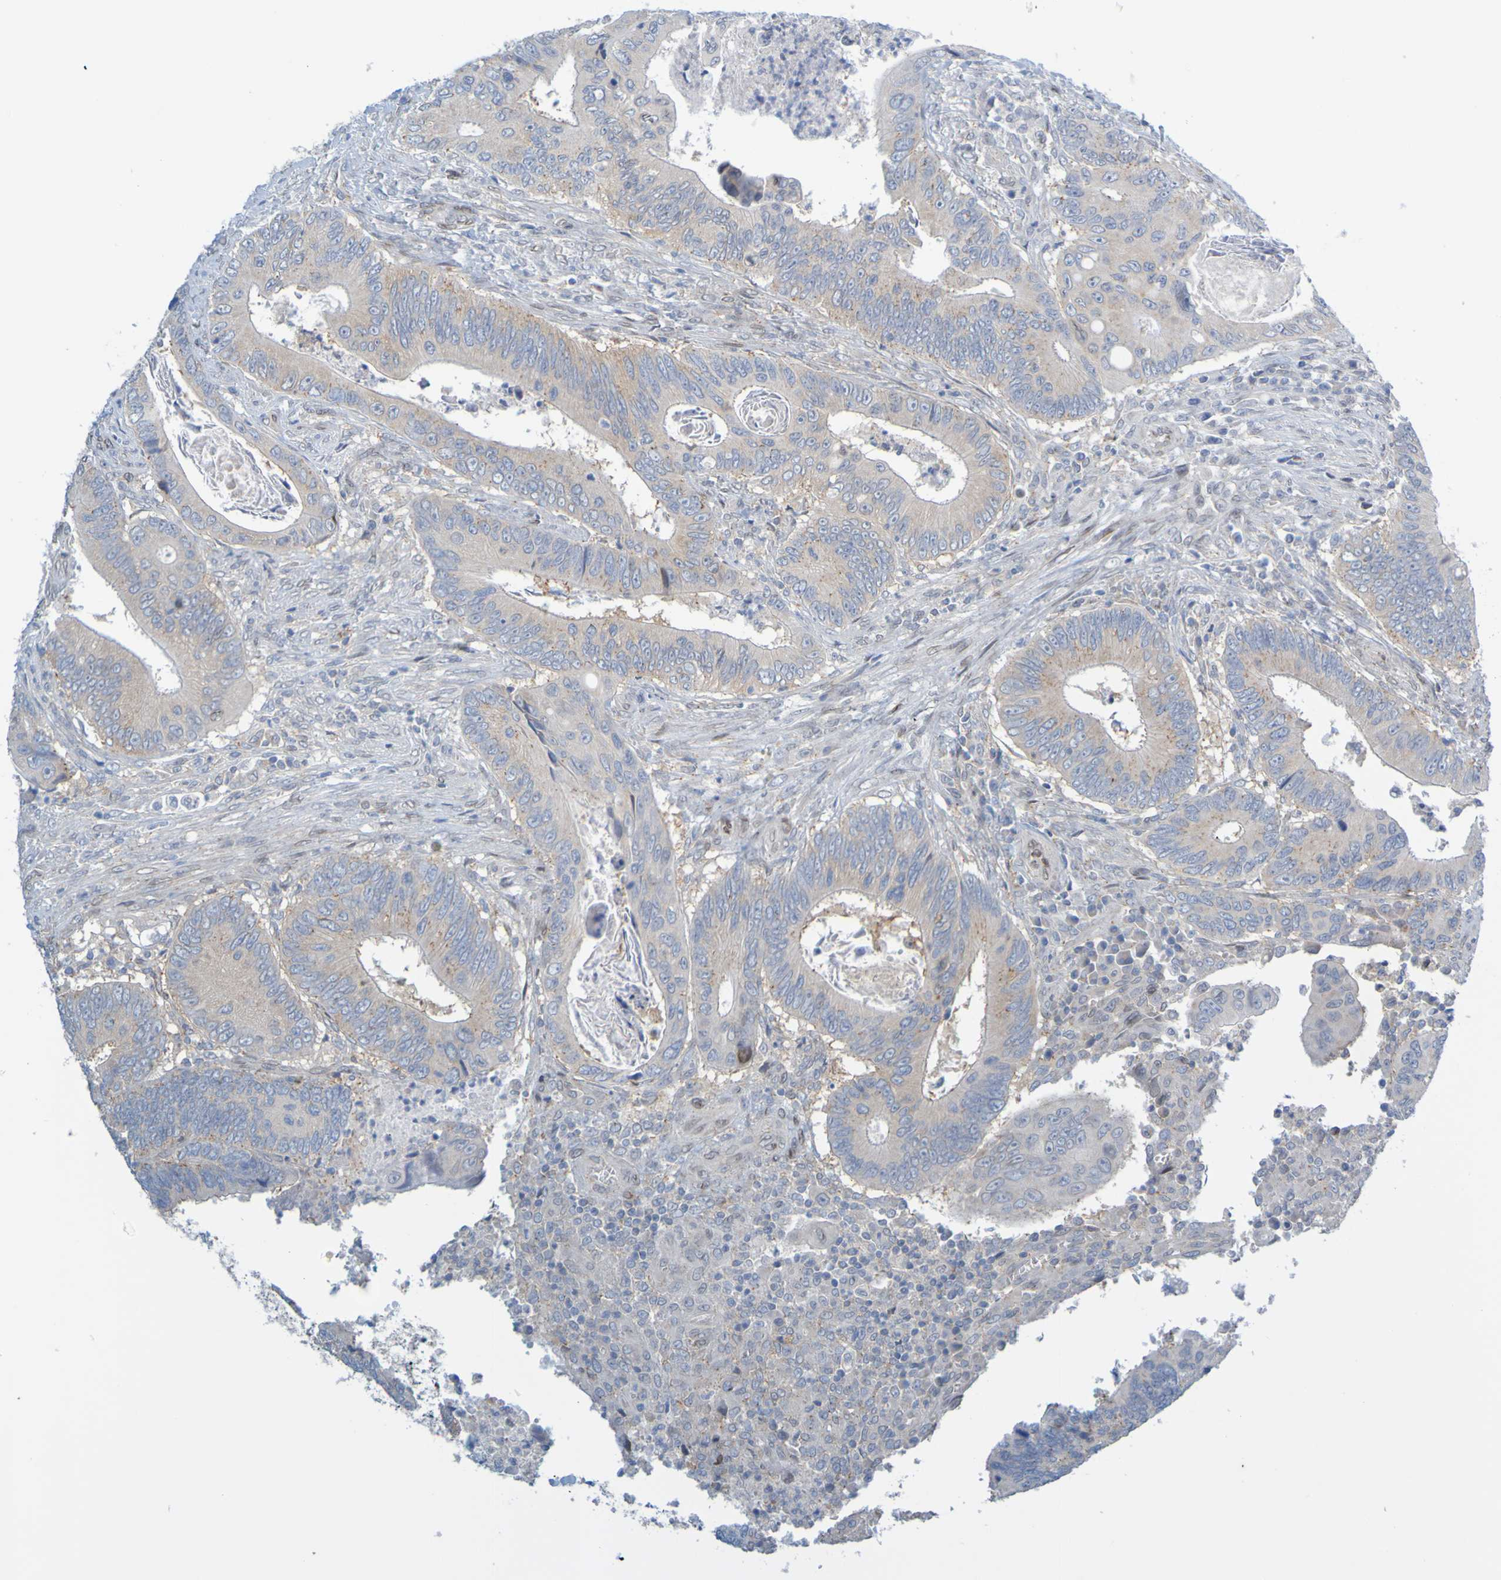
{"staining": {"intensity": "weak", "quantity": ">75%", "location": "cytoplasmic/membranous"}, "tissue": "colorectal cancer", "cell_type": "Tumor cells", "image_type": "cancer", "snomed": [{"axis": "morphology", "description": "Inflammation, NOS"}, {"axis": "morphology", "description": "Adenocarcinoma, NOS"}, {"axis": "topography", "description": "Colon"}], "caption": "A micrograph of colorectal cancer stained for a protein reveals weak cytoplasmic/membranous brown staining in tumor cells.", "gene": "MAG", "patient": {"sex": "male", "age": 72}}